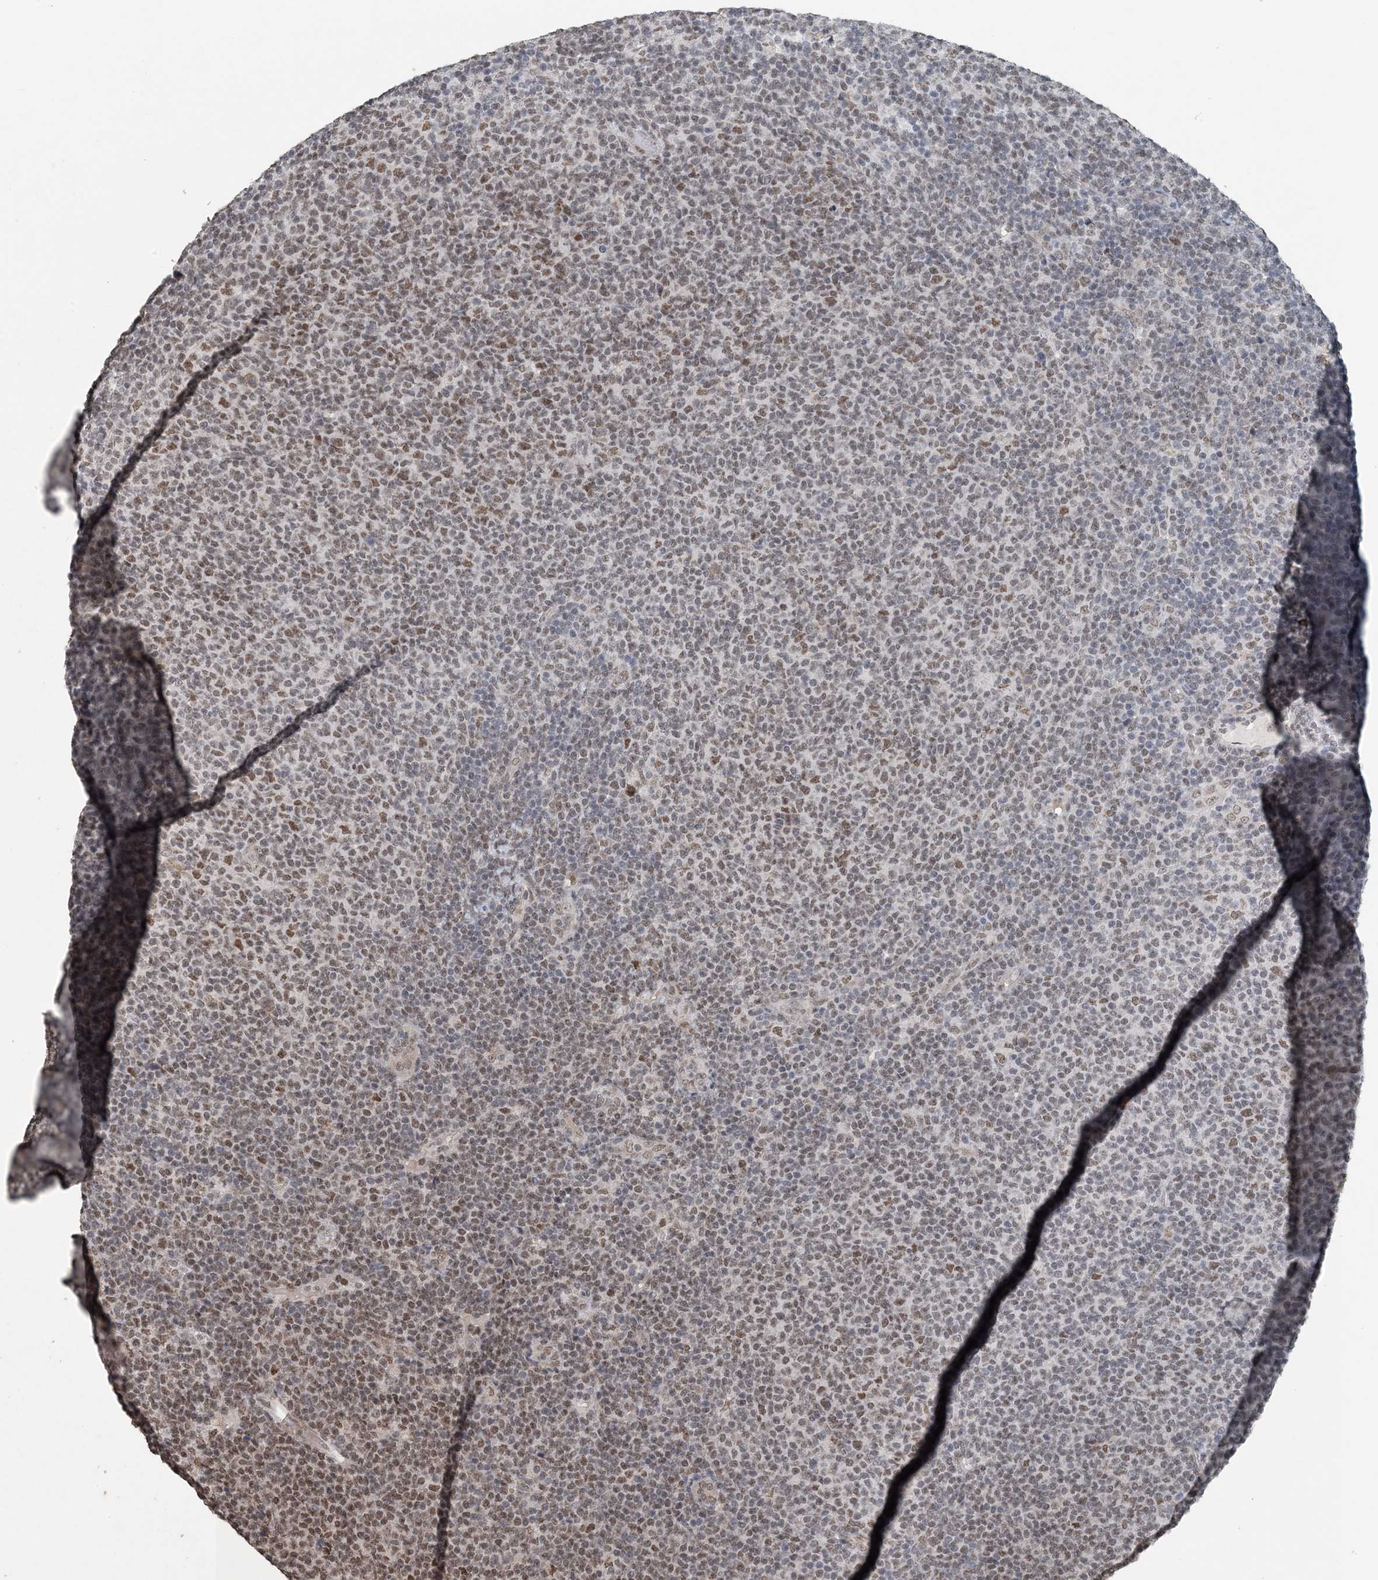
{"staining": {"intensity": "moderate", "quantity": "25%-75%", "location": "nuclear"}, "tissue": "lymphoma", "cell_type": "Tumor cells", "image_type": "cancer", "snomed": [{"axis": "morphology", "description": "Malignant lymphoma, non-Hodgkin's type, Low grade"}, {"axis": "topography", "description": "Lymph node"}], "caption": "DAB immunohistochemical staining of low-grade malignant lymphoma, non-Hodgkin's type exhibits moderate nuclear protein positivity in approximately 25%-75% of tumor cells. (brown staining indicates protein expression, while blue staining denotes nuclei).", "gene": "MBD2", "patient": {"sex": "male", "age": 66}}